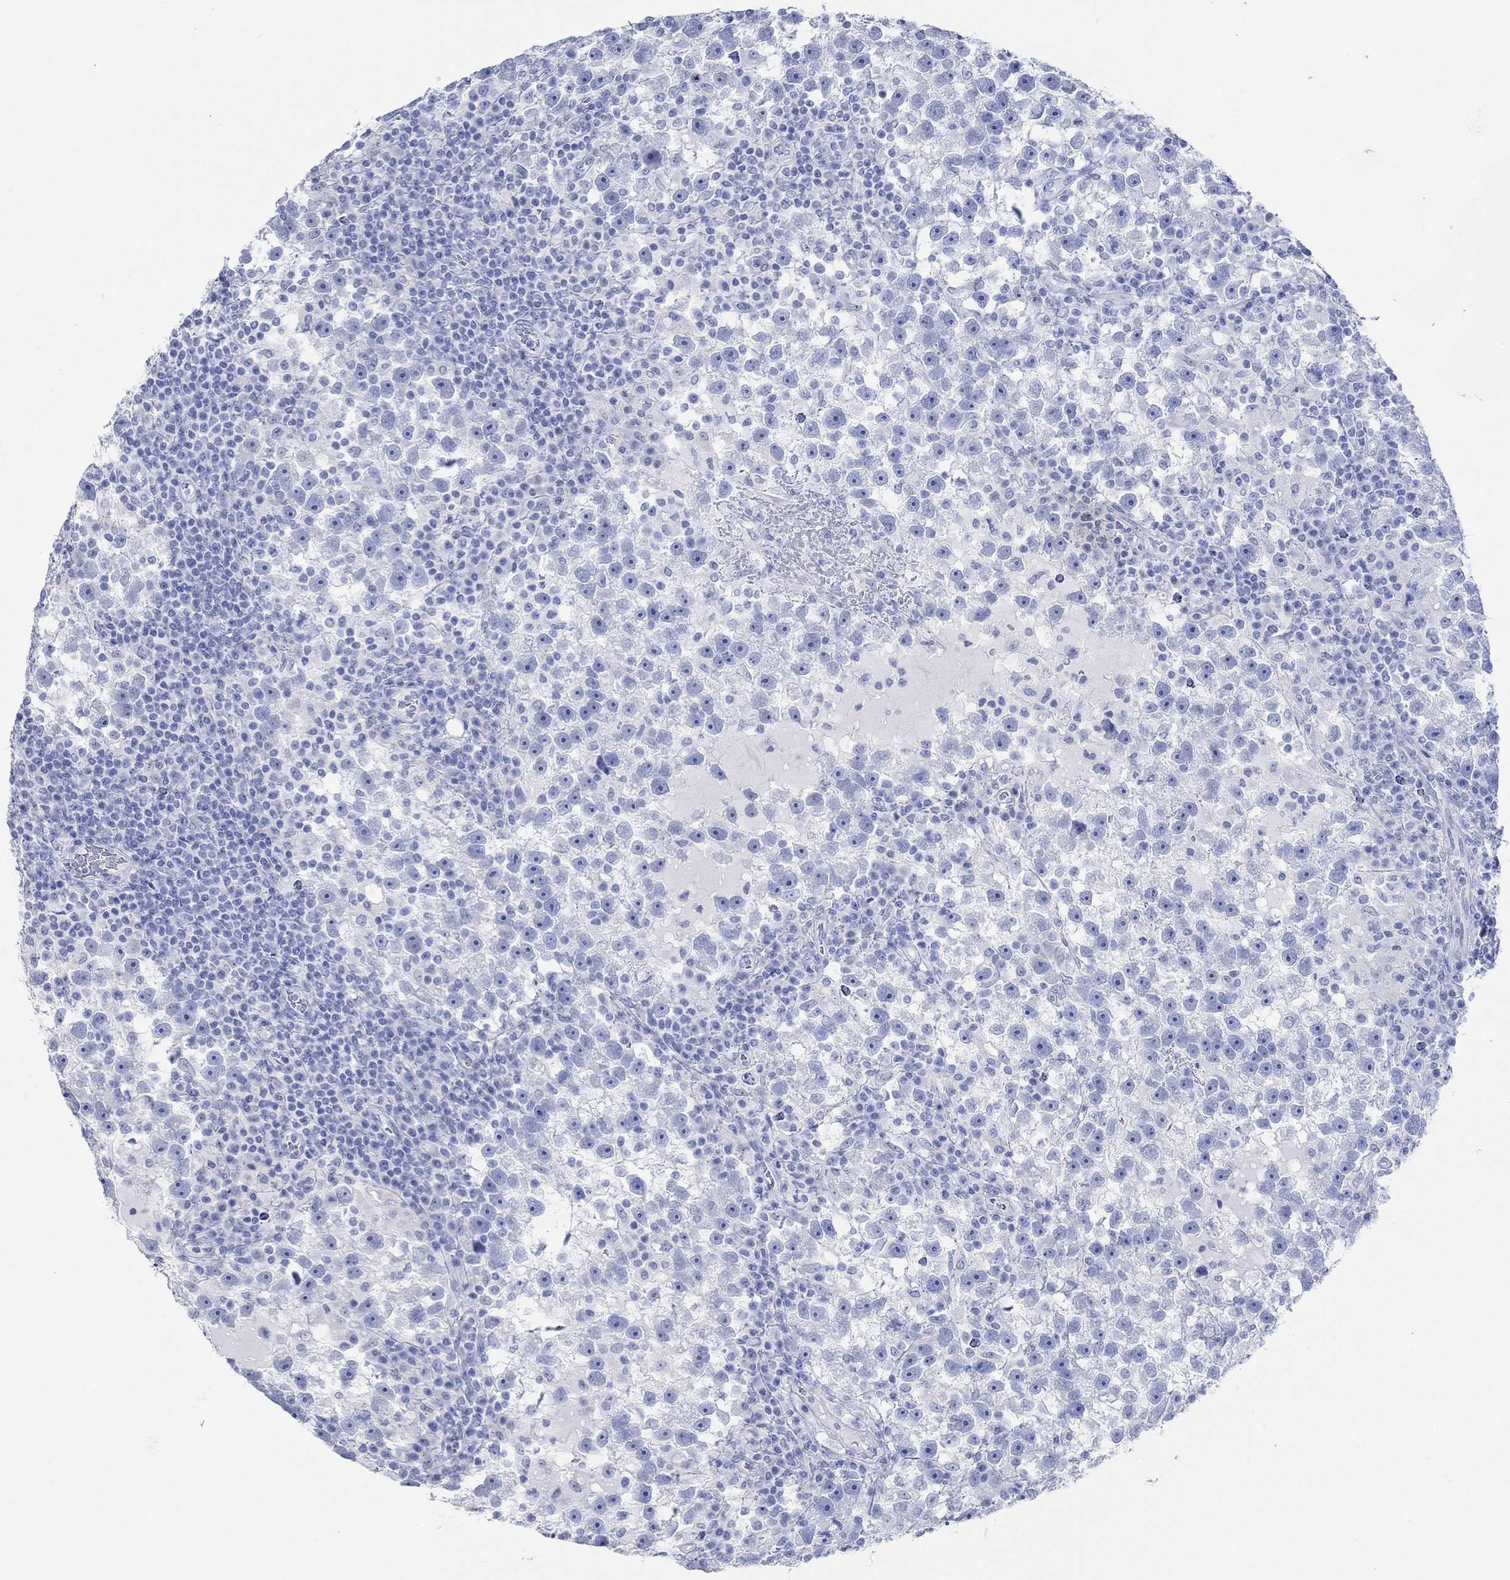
{"staining": {"intensity": "negative", "quantity": "none", "location": "none"}, "tissue": "testis cancer", "cell_type": "Tumor cells", "image_type": "cancer", "snomed": [{"axis": "morphology", "description": "Seminoma, NOS"}, {"axis": "topography", "description": "Testis"}], "caption": "Seminoma (testis) was stained to show a protein in brown. There is no significant positivity in tumor cells.", "gene": "AK8", "patient": {"sex": "male", "age": 47}}